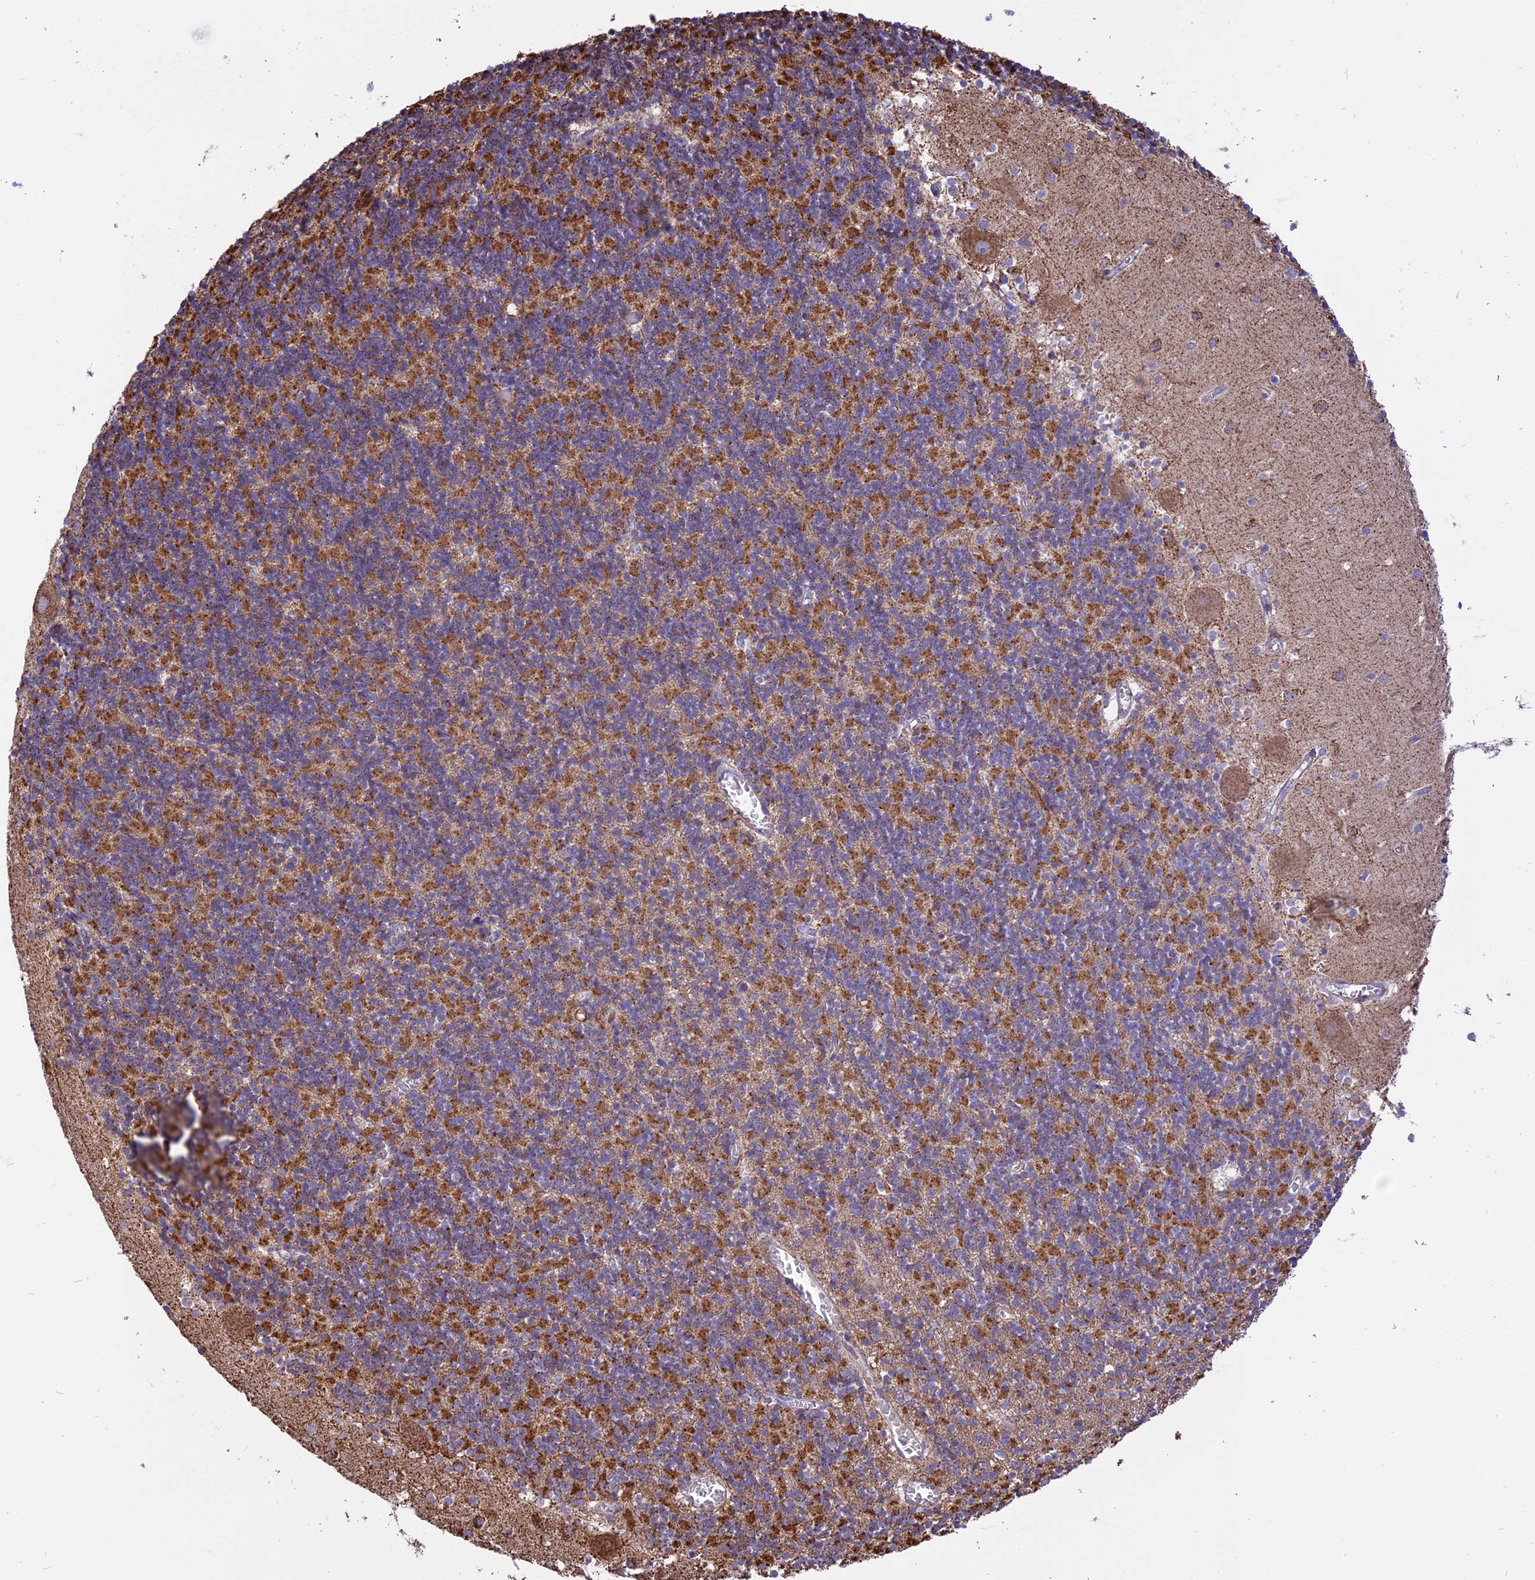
{"staining": {"intensity": "moderate", "quantity": "<25%", "location": "cytoplasmic/membranous"}, "tissue": "cerebellum", "cell_type": "Cells in granular layer", "image_type": "normal", "snomed": [{"axis": "morphology", "description": "Normal tissue, NOS"}, {"axis": "topography", "description": "Cerebellum"}], "caption": "The micrograph displays a brown stain indicating the presence of a protein in the cytoplasmic/membranous of cells in granular layer in cerebellum. (brown staining indicates protein expression, while blue staining denotes nuclei).", "gene": "TTC4", "patient": {"sex": "male", "age": 54}}